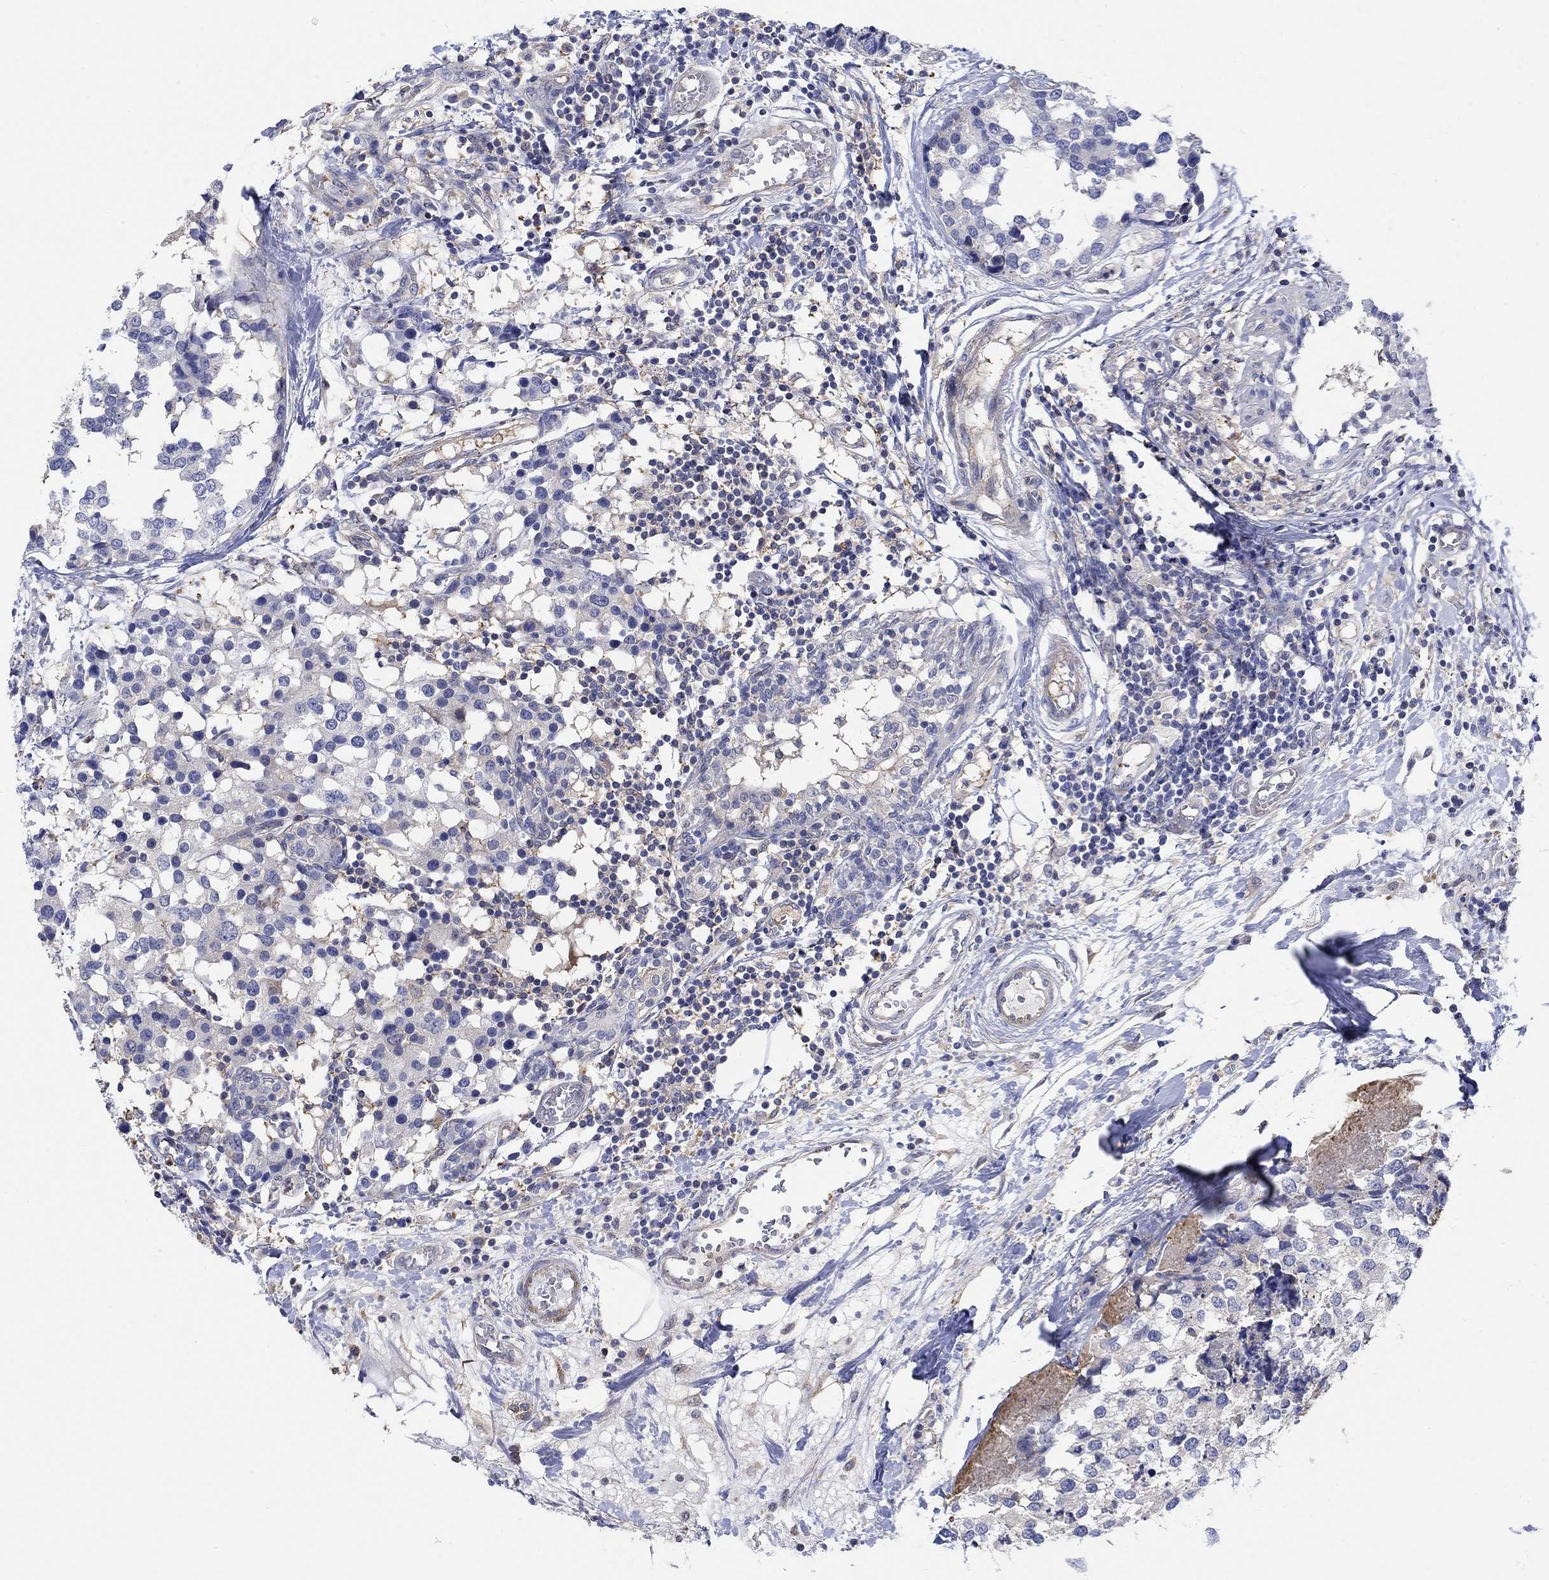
{"staining": {"intensity": "negative", "quantity": "none", "location": "none"}, "tissue": "breast cancer", "cell_type": "Tumor cells", "image_type": "cancer", "snomed": [{"axis": "morphology", "description": "Lobular carcinoma"}, {"axis": "topography", "description": "Breast"}], "caption": "The micrograph demonstrates no significant expression in tumor cells of breast lobular carcinoma.", "gene": "TEKT3", "patient": {"sex": "female", "age": 59}}